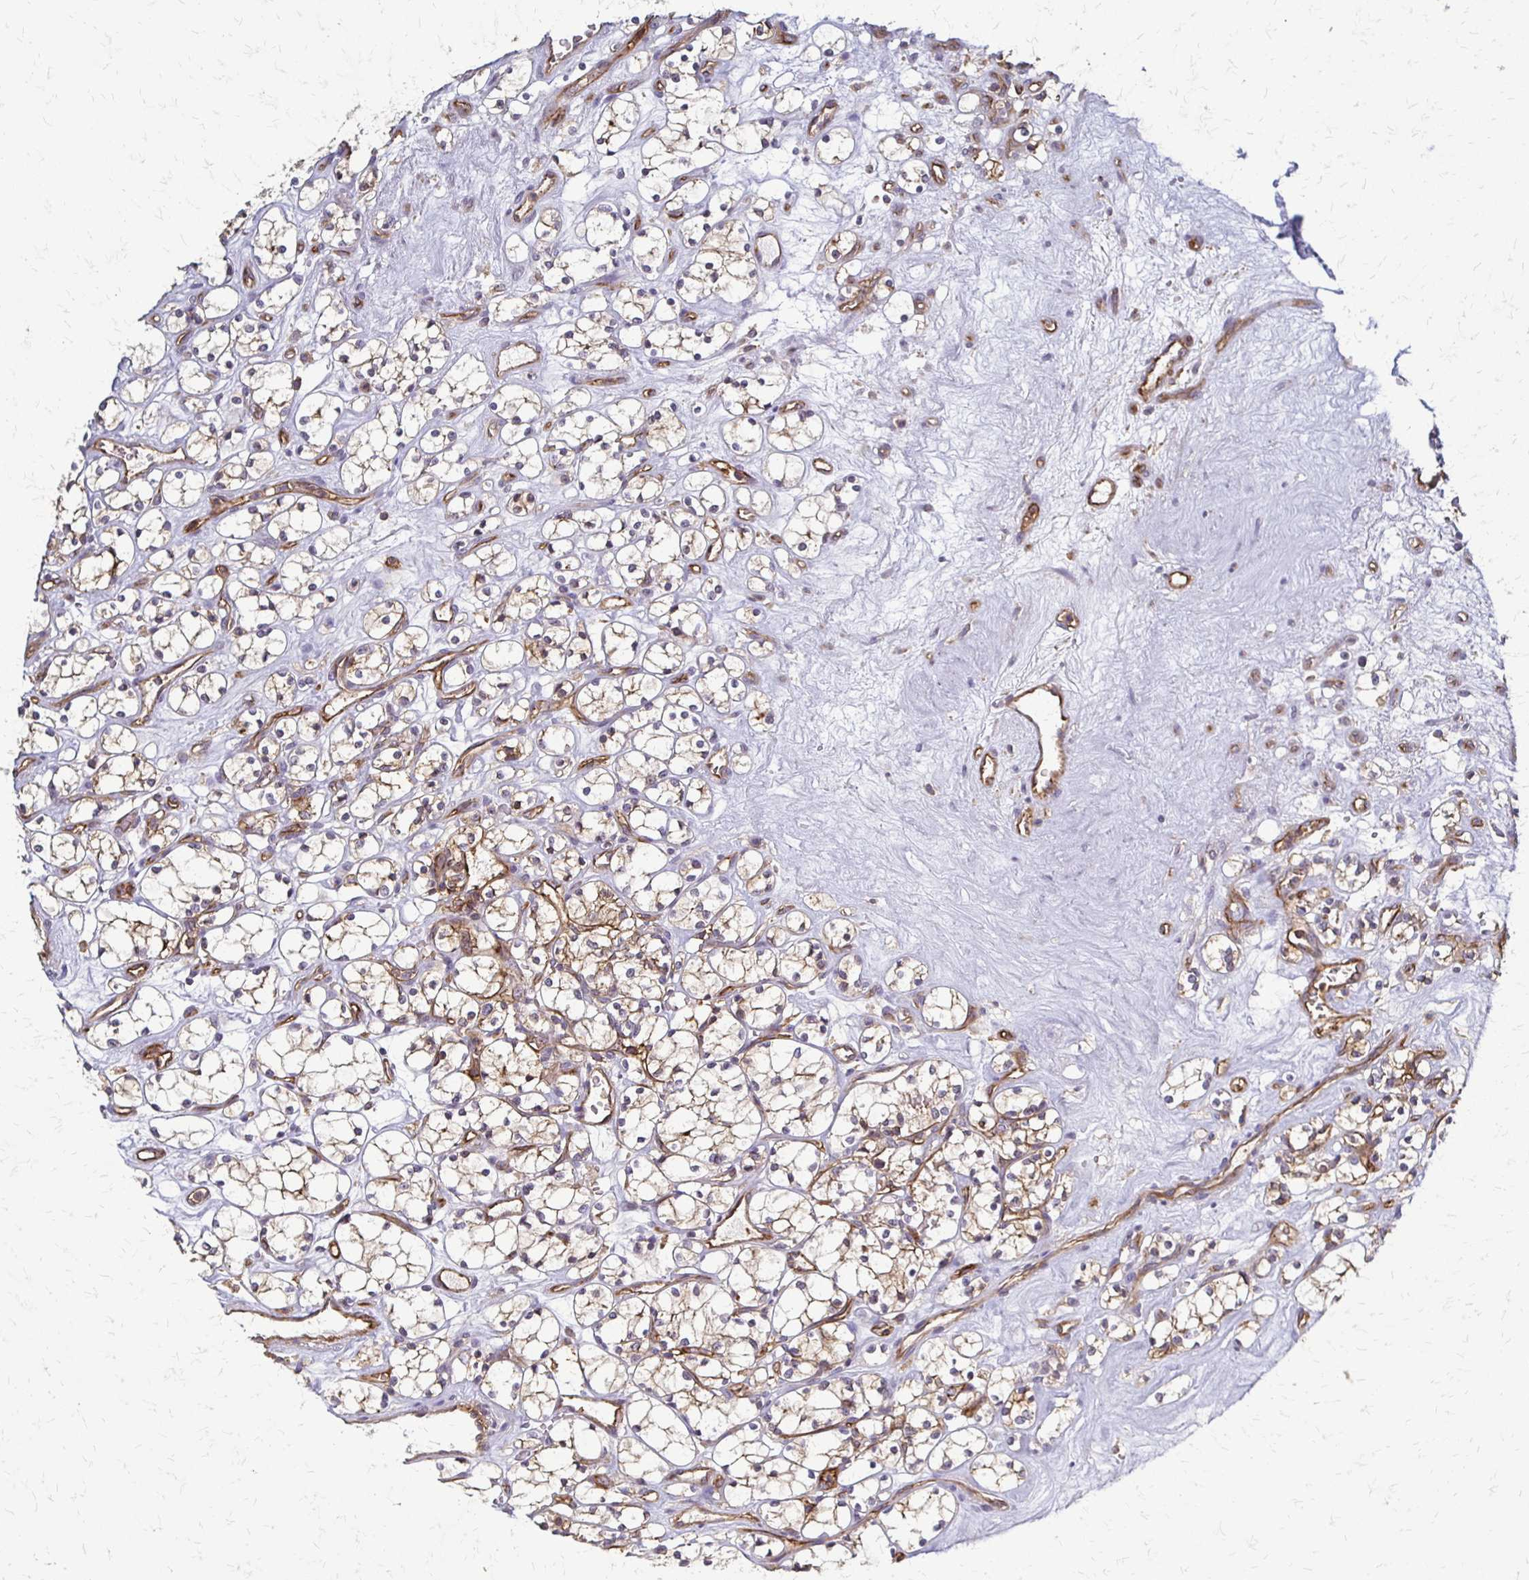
{"staining": {"intensity": "weak", "quantity": ">75%", "location": "cytoplasmic/membranous"}, "tissue": "renal cancer", "cell_type": "Tumor cells", "image_type": "cancer", "snomed": [{"axis": "morphology", "description": "Adenocarcinoma, NOS"}, {"axis": "topography", "description": "Kidney"}], "caption": "This is a histology image of immunohistochemistry staining of renal adenocarcinoma, which shows weak staining in the cytoplasmic/membranous of tumor cells.", "gene": "SLC9A9", "patient": {"sex": "female", "age": 69}}